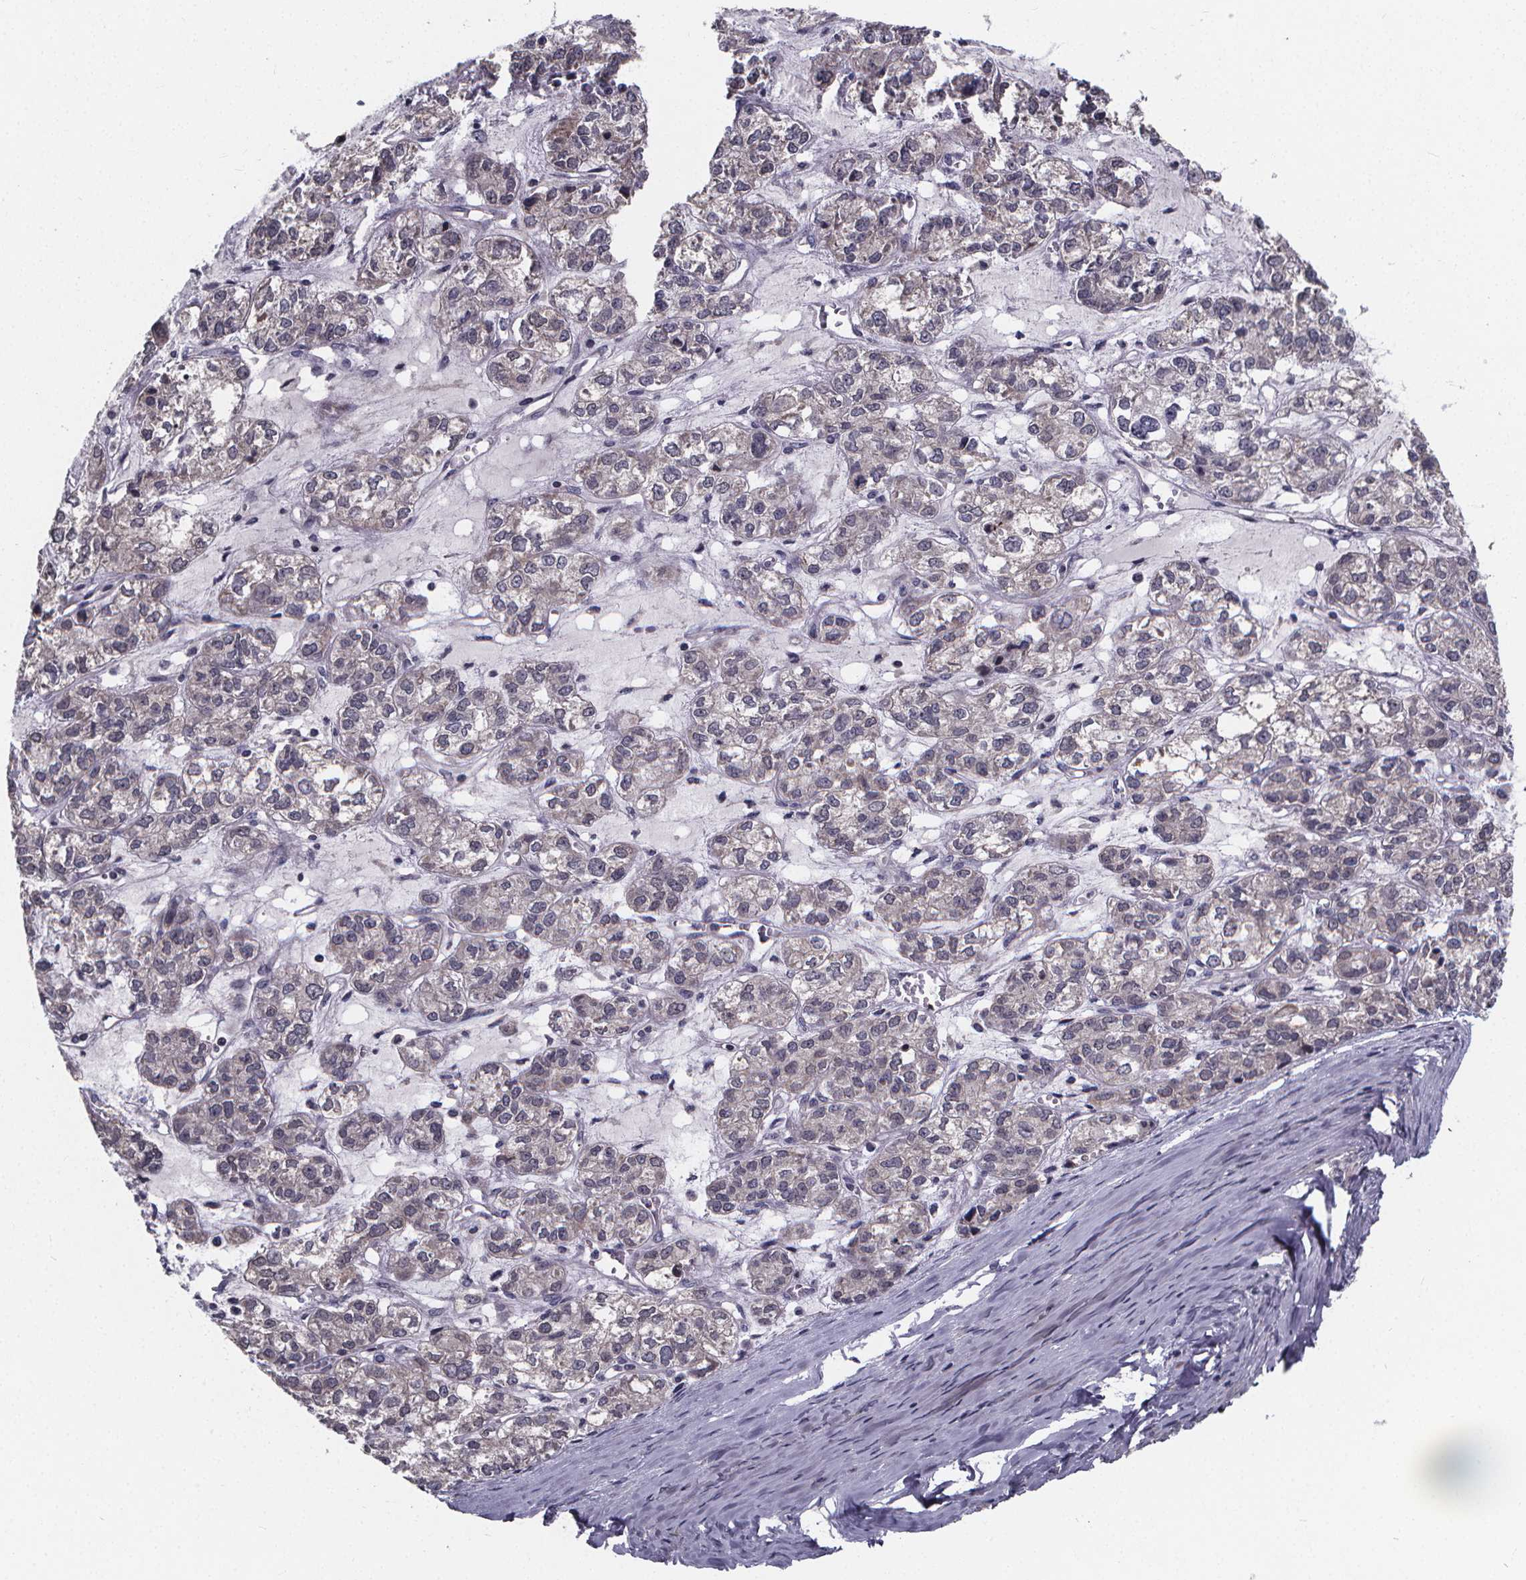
{"staining": {"intensity": "negative", "quantity": "none", "location": "none"}, "tissue": "ovarian cancer", "cell_type": "Tumor cells", "image_type": "cancer", "snomed": [{"axis": "morphology", "description": "Carcinoma, endometroid"}, {"axis": "topography", "description": "Ovary"}], "caption": "A histopathology image of ovarian cancer stained for a protein shows no brown staining in tumor cells. Brightfield microscopy of immunohistochemistry (IHC) stained with DAB (brown) and hematoxylin (blue), captured at high magnification.", "gene": "FBXW2", "patient": {"sex": "female", "age": 64}}